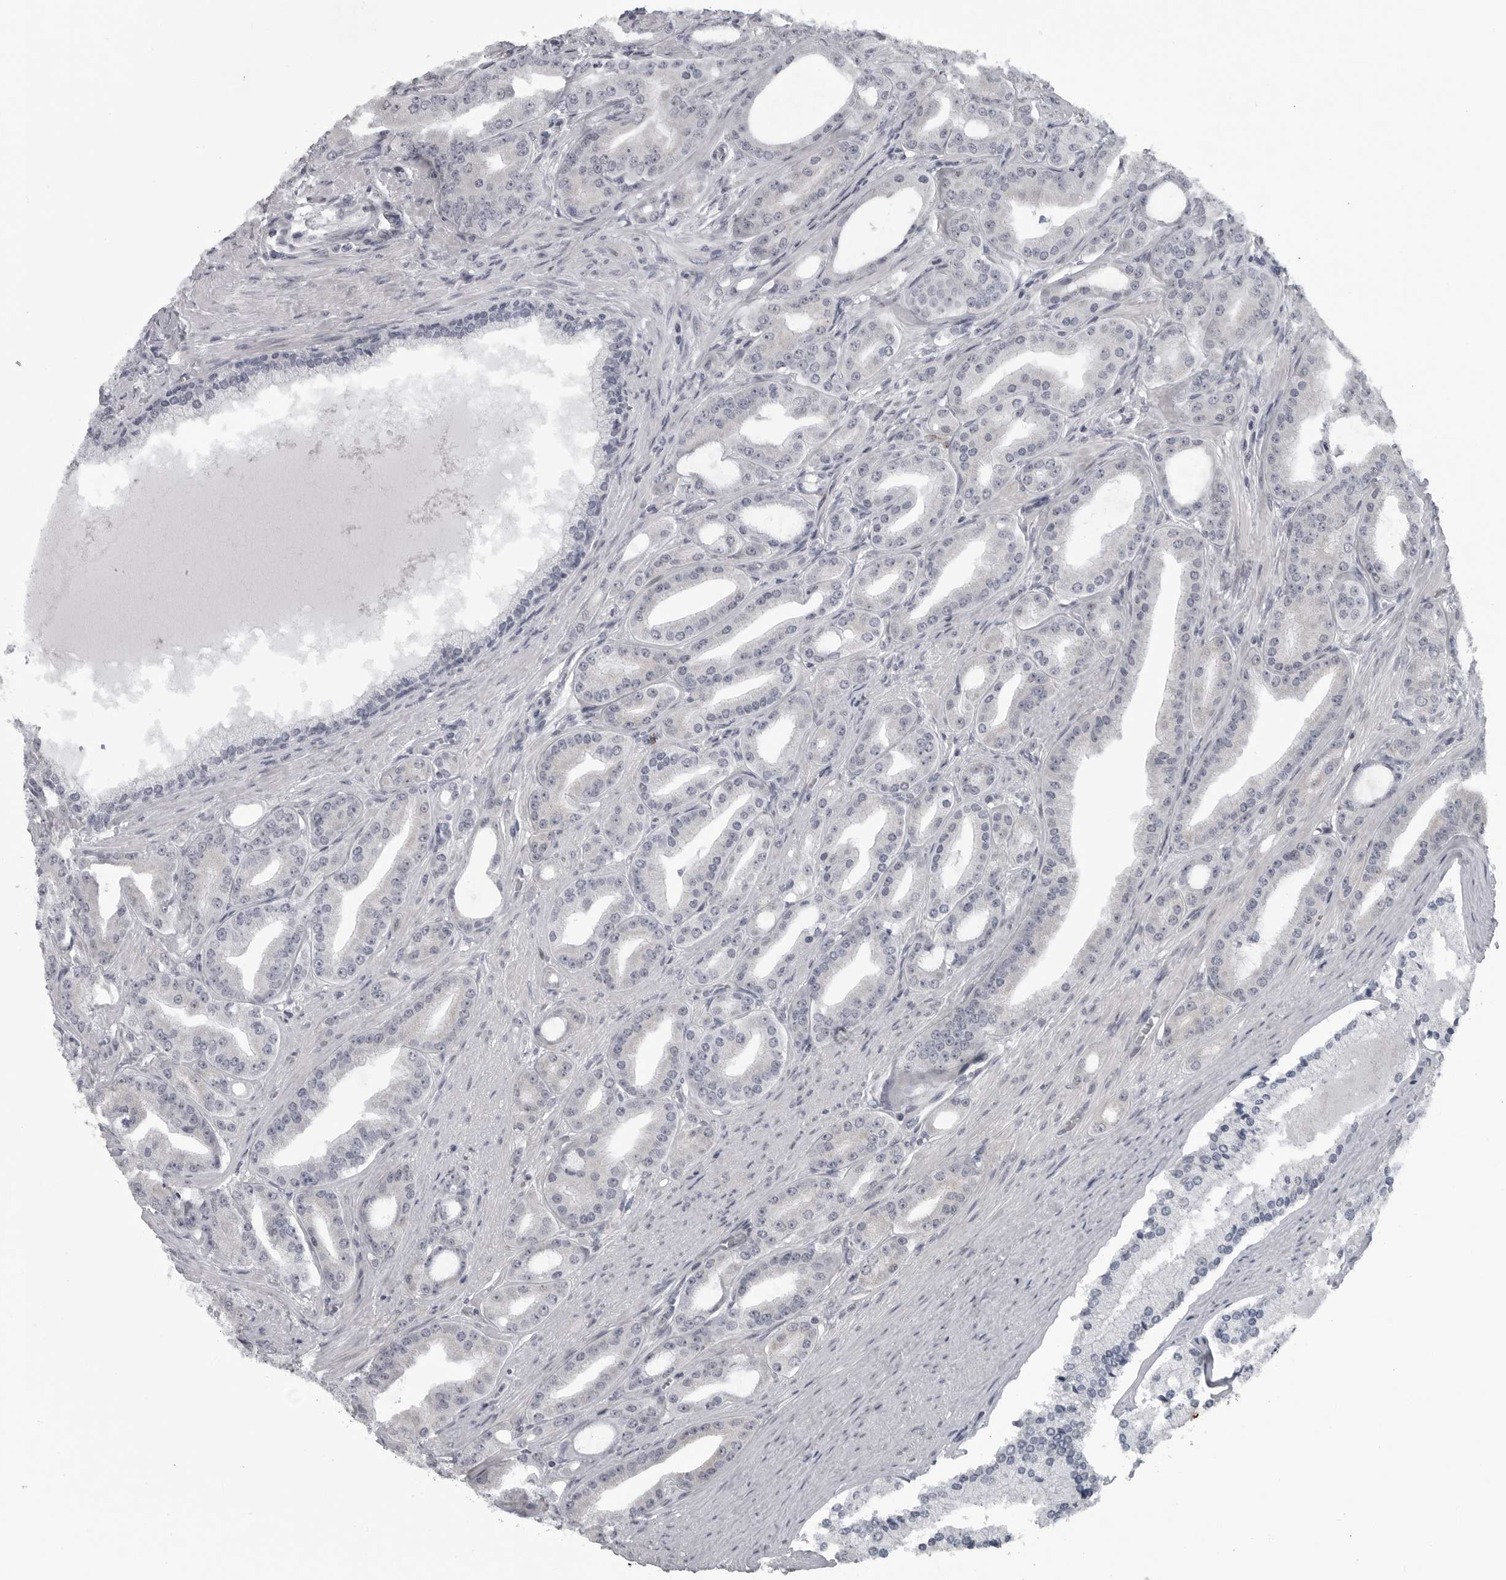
{"staining": {"intensity": "negative", "quantity": "none", "location": "none"}, "tissue": "prostate cancer", "cell_type": "Tumor cells", "image_type": "cancer", "snomed": [{"axis": "morphology", "description": "Adenocarcinoma, High grade"}, {"axis": "topography", "description": "Prostate"}], "caption": "A high-resolution photomicrograph shows immunohistochemistry (IHC) staining of prostate adenocarcinoma (high-grade), which demonstrates no significant staining in tumor cells.", "gene": "LYSMD1", "patient": {"sex": "male", "age": 60}}